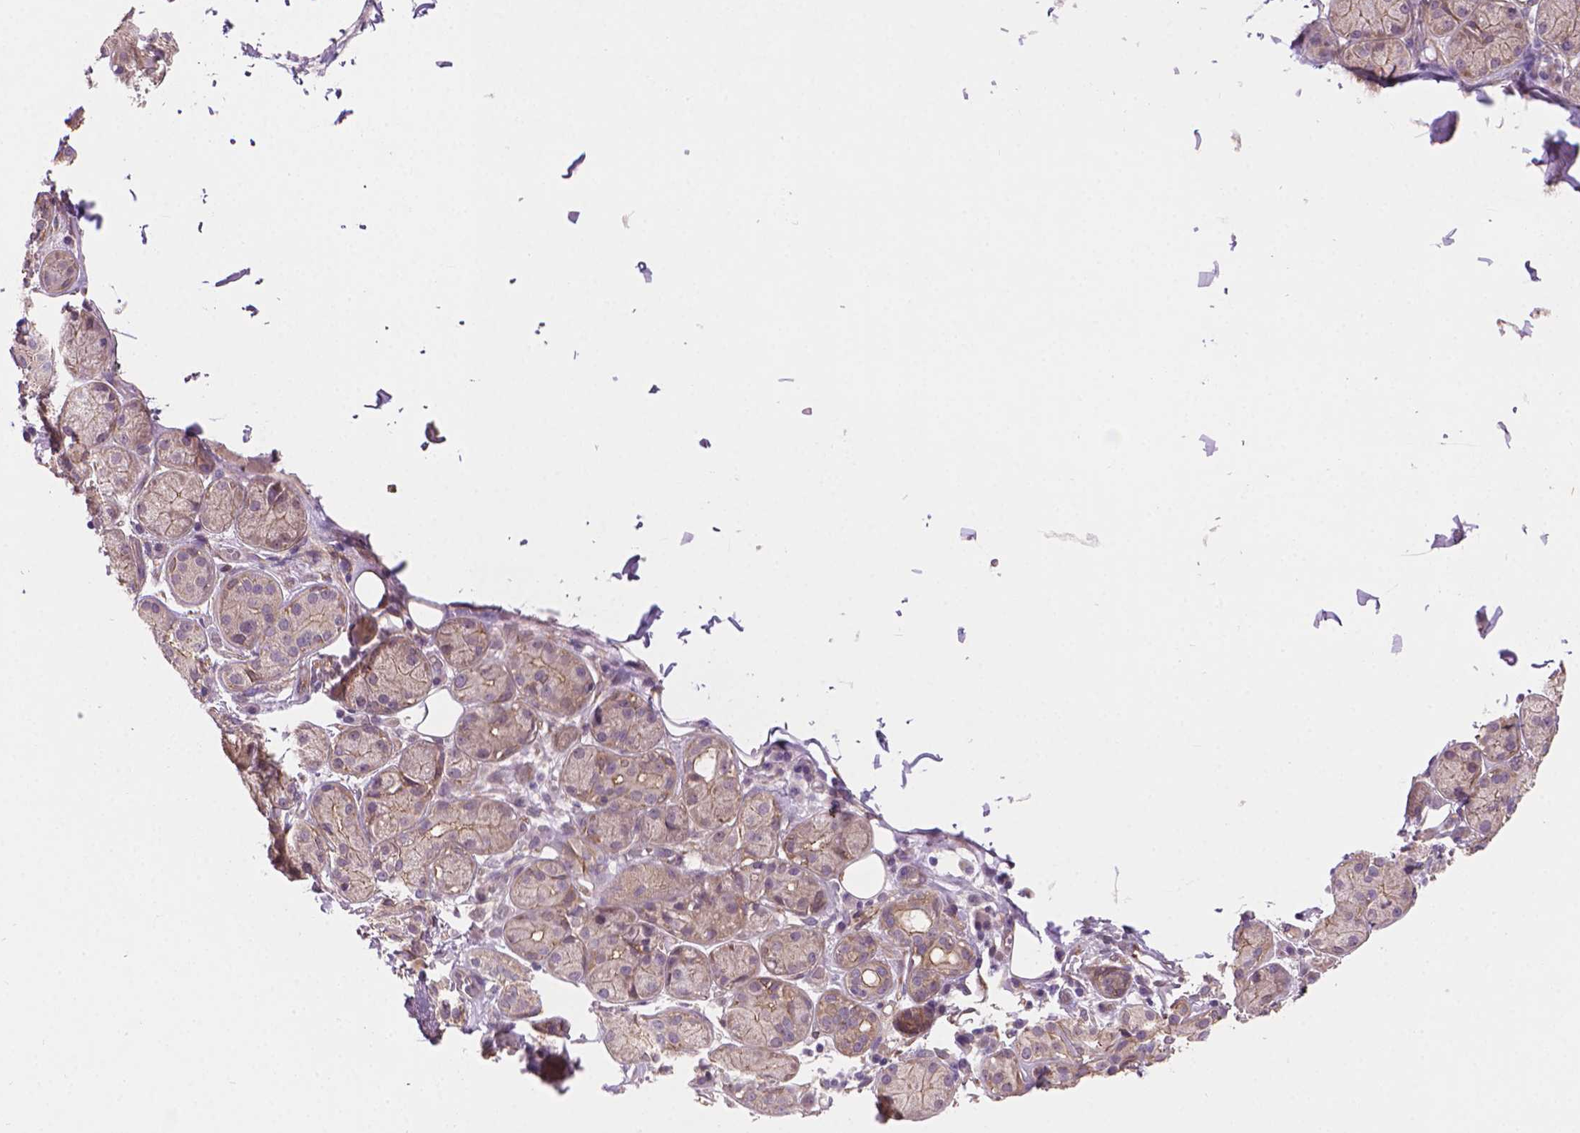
{"staining": {"intensity": "weak", "quantity": "25%-75%", "location": "cytoplasmic/membranous"}, "tissue": "salivary gland", "cell_type": "Glandular cells", "image_type": "normal", "snomed": [{"axis": "morphology", "description": "Normal tissue, NOS"}, {"axis": "topography", "description": "Salivary gland"}, {"axis": "topography", "description": "Peripheral nerve tissue"}], "caption": "Immunohistochemical staining of unremarkable salivary gland reveals low levels of weak cytoplasmic/membranous expression in about 25%-75% of glandular cells.", "gene": "AMMECR1L", "patient": {"sex": "male", "age": 71}}